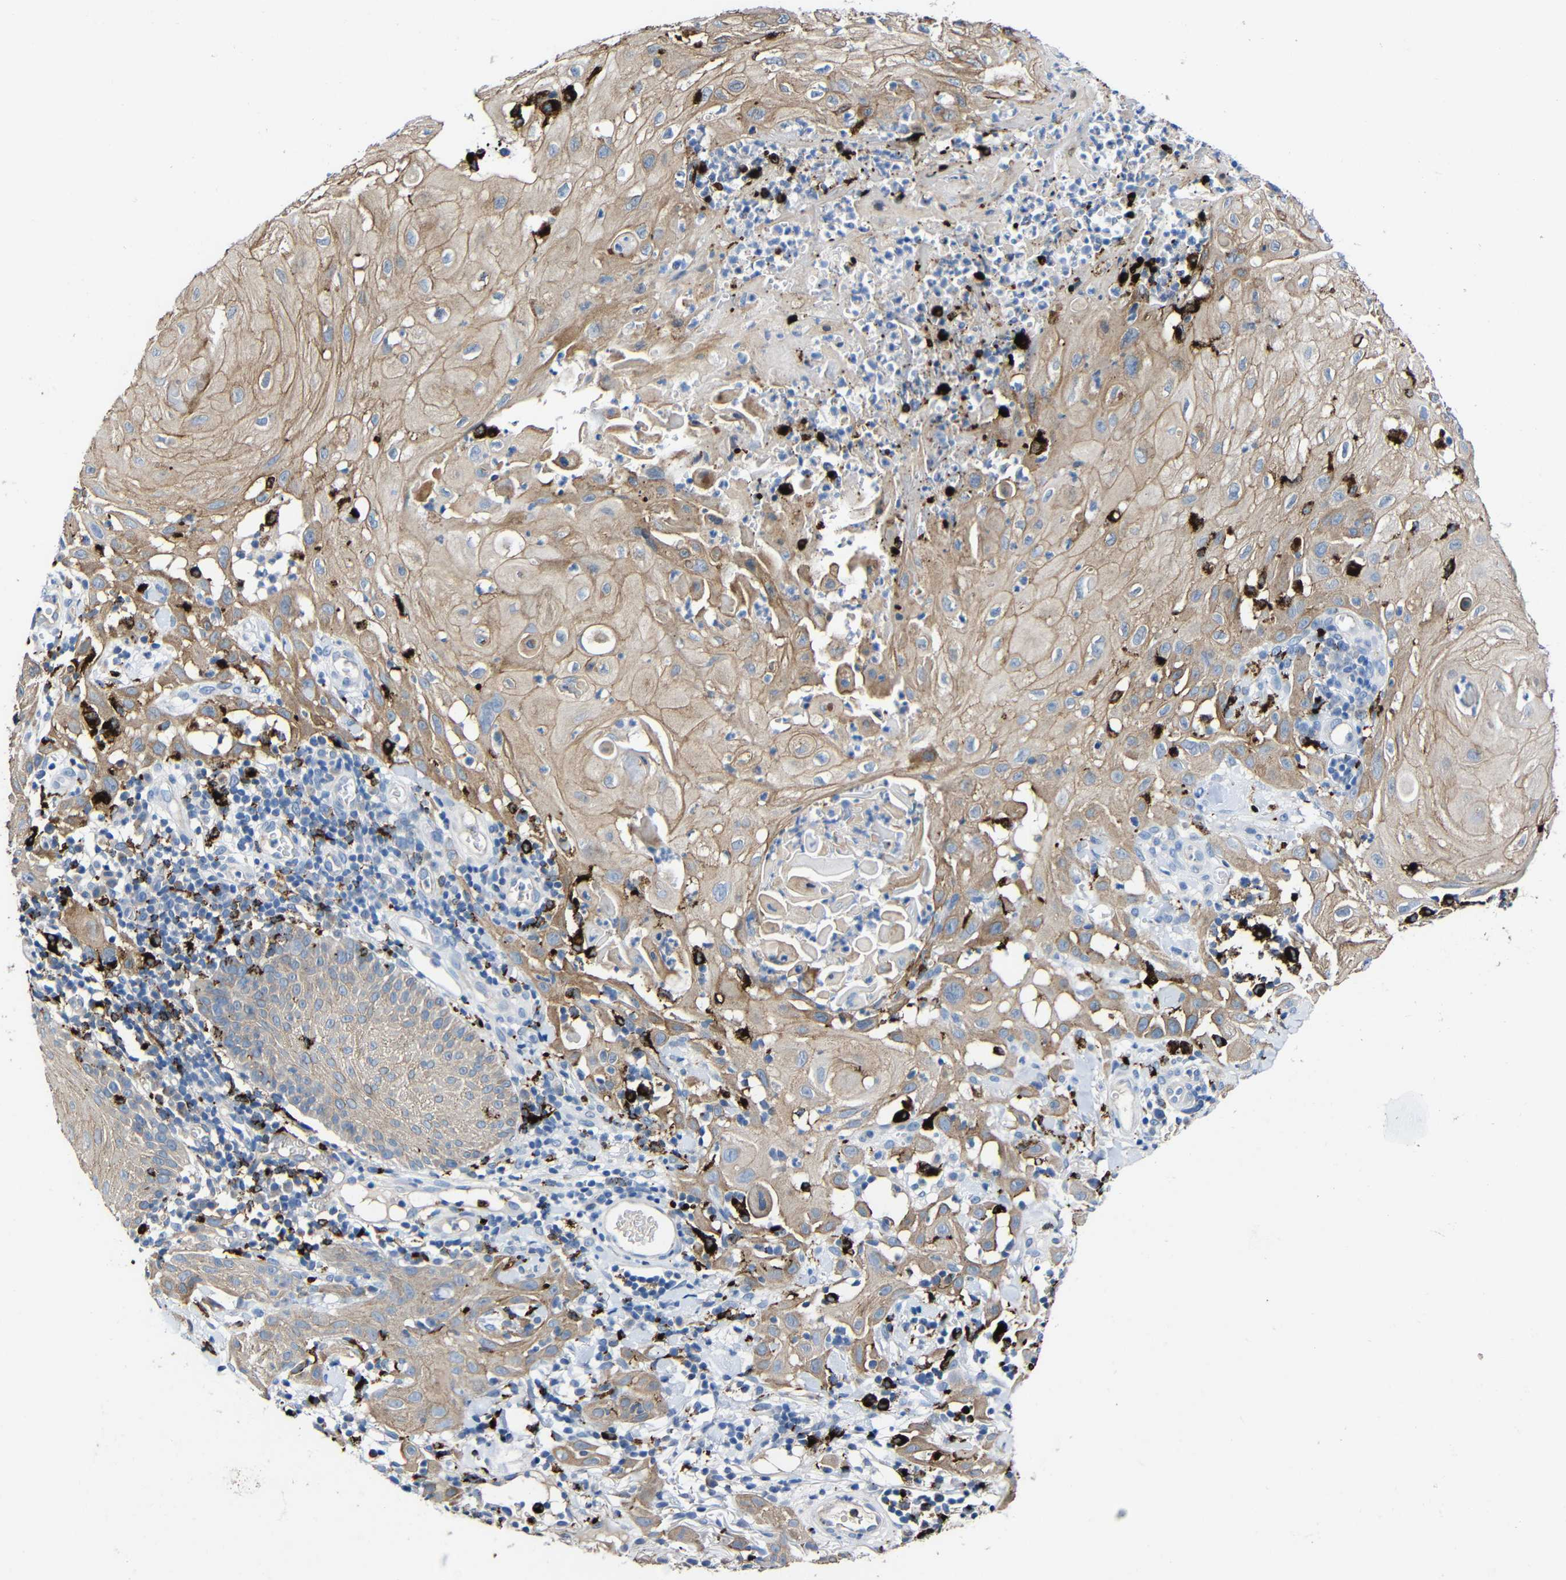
{"staining": {"intensity": "weak", "quantity": ">75%", "location": "cytoplasmic/membranous"}, "tissue": "skin cancer", "cell_type": "Tumor cells", "image_type": "cancer", "snomed": [{"axis": "morphology", "description": "Squamous cell carcinoma, NOS"}, {"axis": "topography", "description": "Skin"}], "caption": "A histopathology image showing weak cytoplasmic/membranous positivity in about >75% of tumor cells in skin cancer, as visualized by brown immunohistochemical staining.", "gene": "HLA-DMA", "patient": {"sex": "male", "age": 24}}